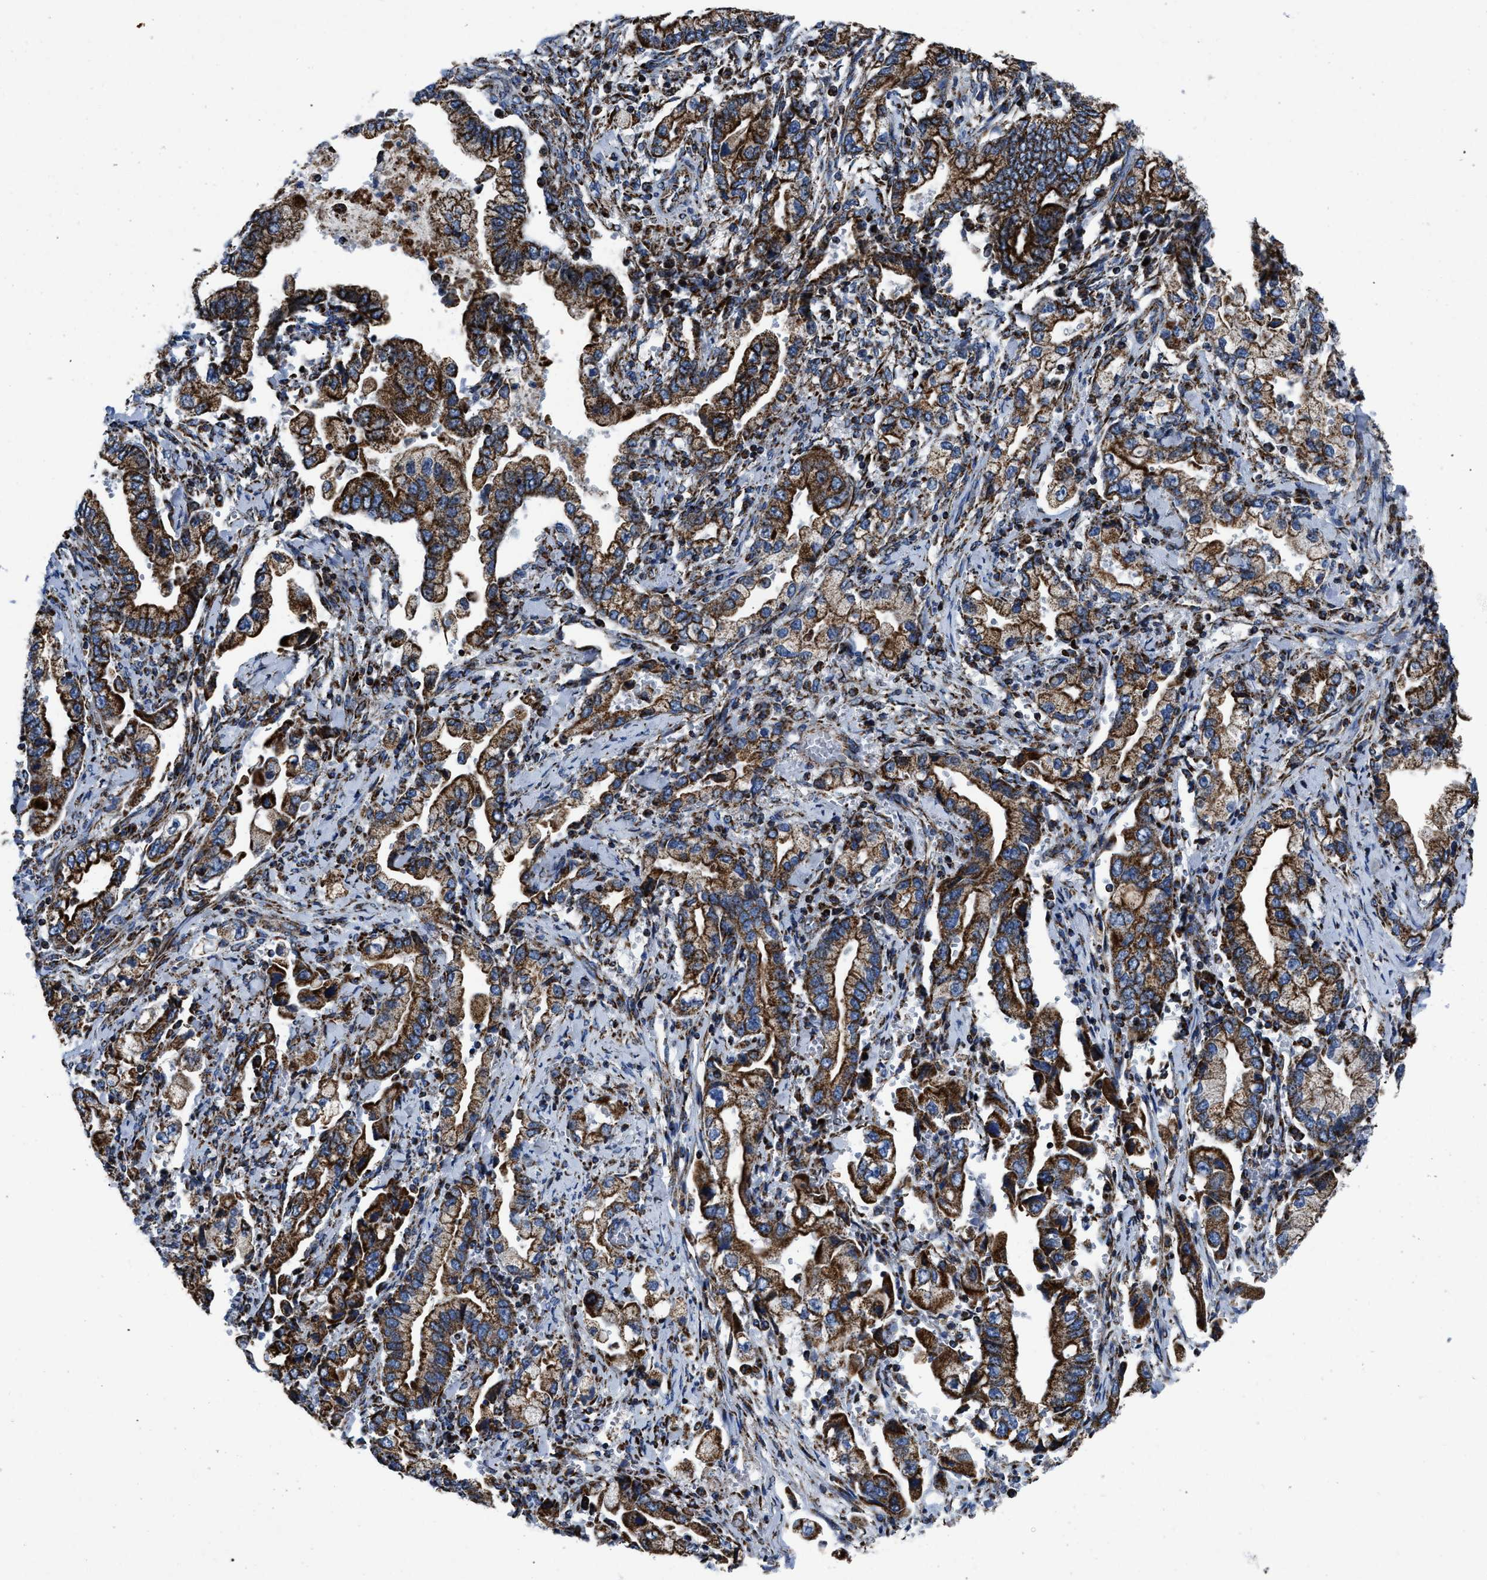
{"staining": {"intensity": "strong", "quantity": ">75%", "location": "cytoplasmic/membranous"}, "tissue": "stomach cancer", "cell_type": "Tumor cells", "image_type": "cancer", "snomed": [{"axis": "morphology", "description": "Normal tissue, NOS"}, {"axis": "morphology", "description": "Adenocarcinoma, NOS"}, {"axis": "topography", "description": "Stomach"}], "caption": "Protein analysis of stomach adenocarcinoma tissue exhibits strong cytoplasmic/membranous positivity in about >75% of tumor cells. (Stains: DAB (3,3'-diaminobenzidine) in brown, nuclei in blue, Microscopy: brightfield microscopy at high magnification).", "gene": "NSD3", "patient": {"sex": "male", "age": 62}}